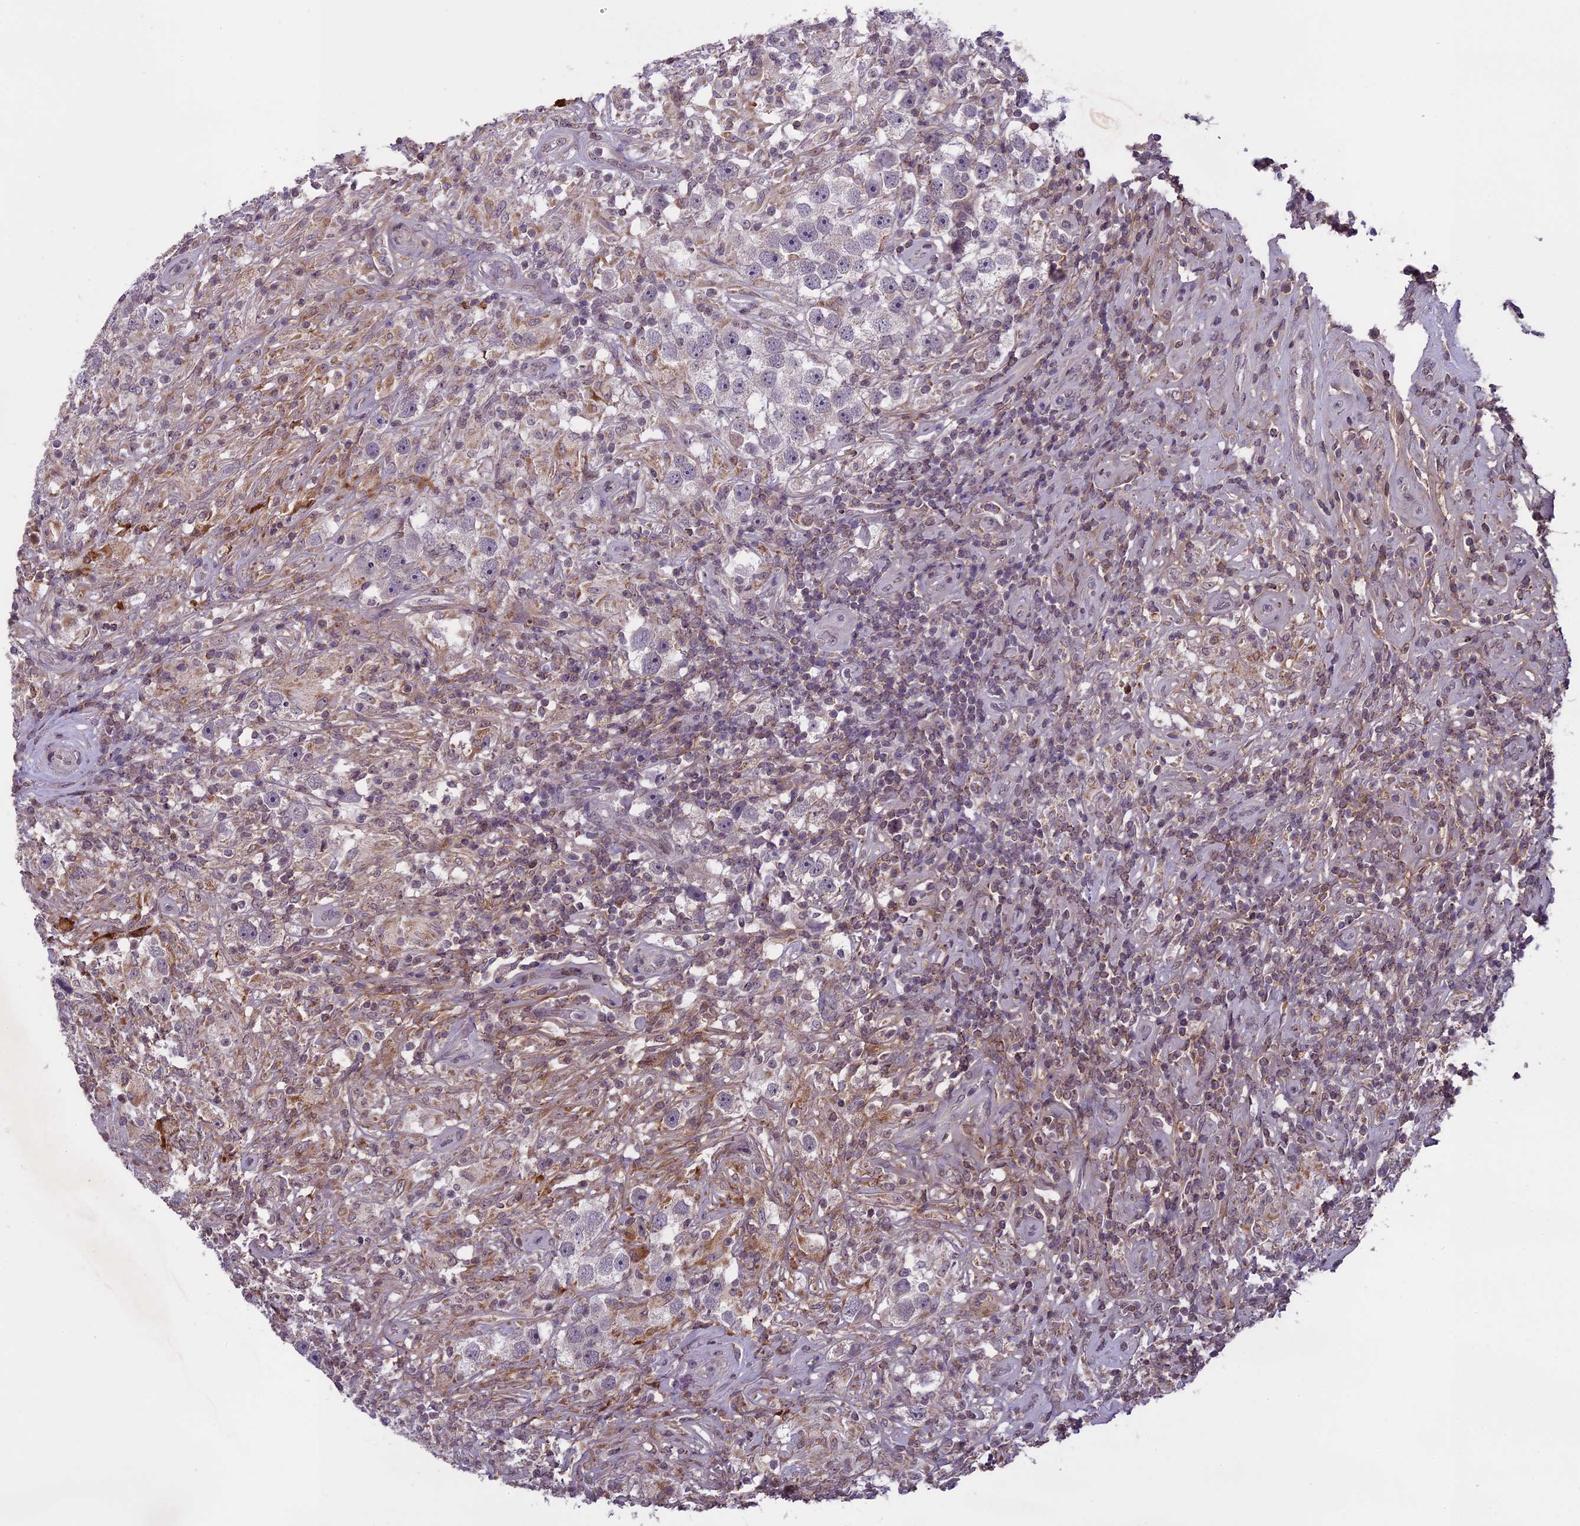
{"staining": {"intensity": "negative", "quantity": "none", "location": "none"}, "tissue": "testis cancer", "cell_type": "Tumor cells", "image_type": "cancer", "snomed": [{"axis": "morphology", "description": "Seminoma, NOS"}, {"axis": "topography", "description": "Testis"}], "caption": "Tumor cells show no significant protein positivity in testis cancer.", "gene": "ERG28", "patient": {"sex": "male", "age": 49}}